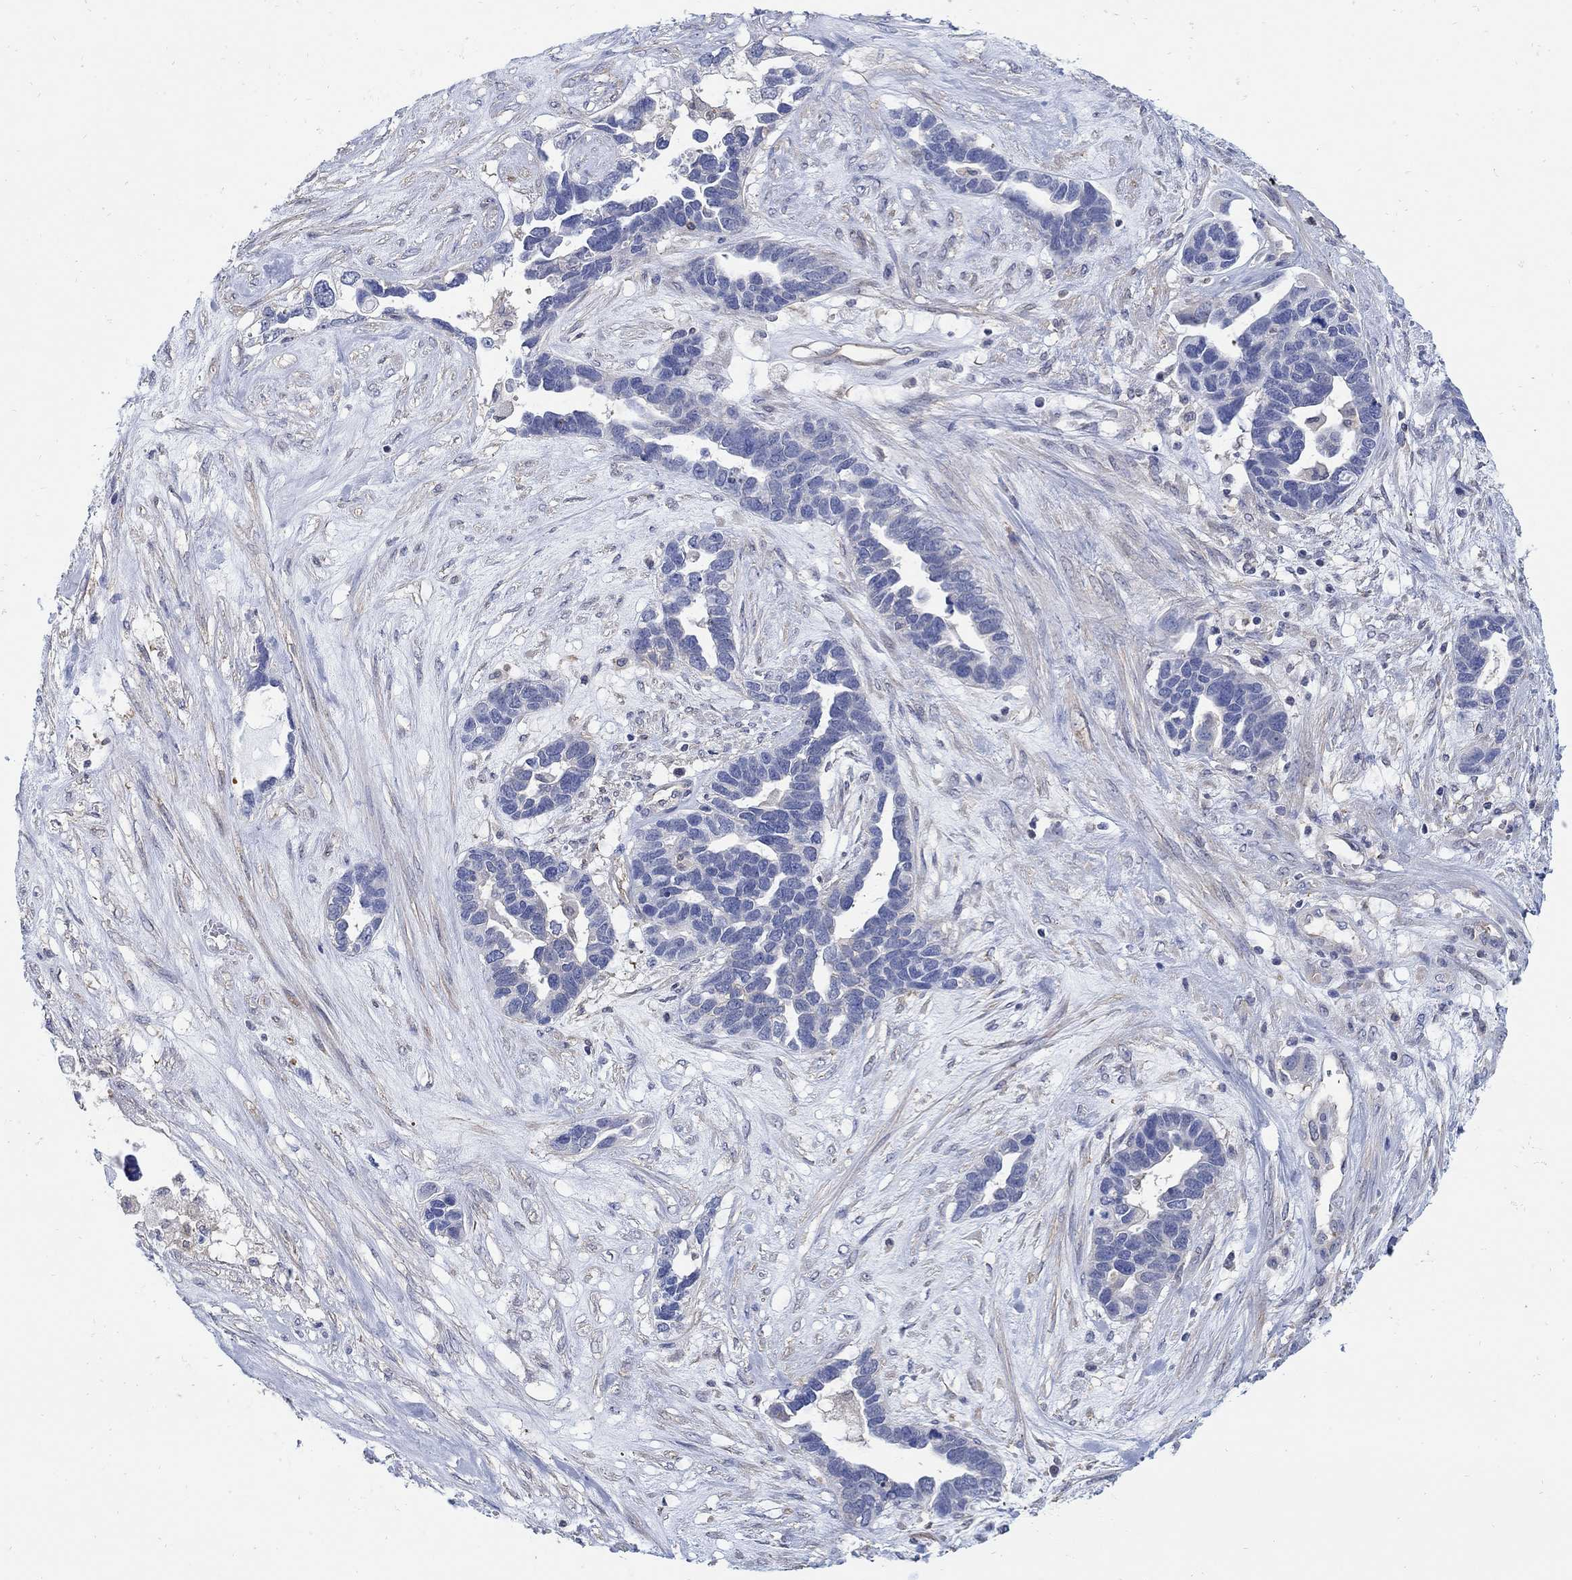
{"staining": {"intensity": "negative", "quantity": "none", "location": "none"}, "tissue": "ovarian cancer", "cell_type": "Tumor cells", "image_type": "cancer", "snomed": [{"axis": "morphology", "description": "Cystadenocarcinoma, serous, NOS"}, {"axis": "topography", "description": "Ovary"}], "caption": "Immunohistochemical staining of ovarian cancer (serous cystadenocarcinoma) reveals no significant staining in tumor cells.", "gene": "TEKT3", "patient": {"sex": "female", "age": 54}}